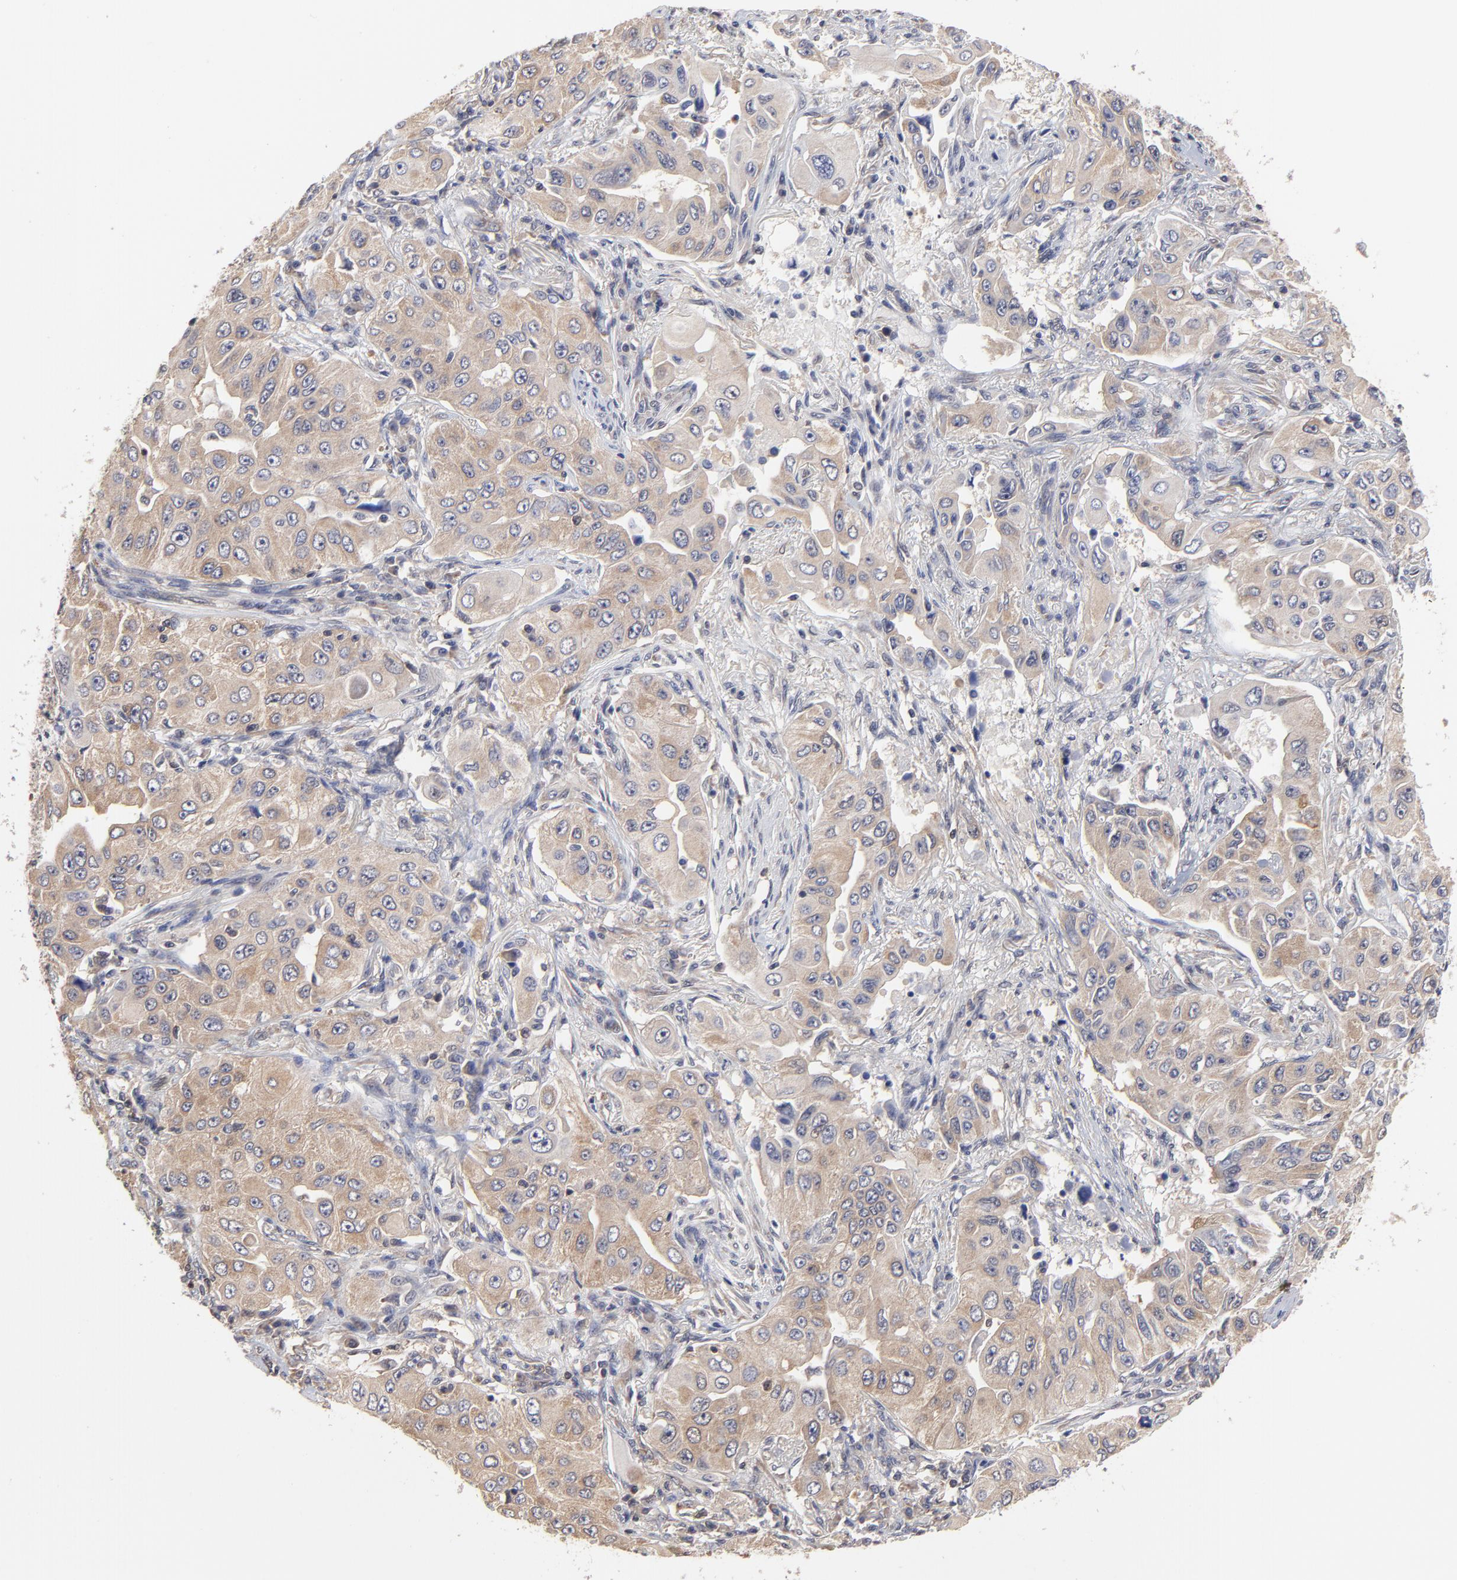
{"staining": {"intensity": "weak", "quantity": ">75%", "location": "cytoplasmic/membranous"}, "tissue": "lung cancer", "cell_type": "Tumor cells", "image_type": "cancer", "snomed": [{"axis": "morphology", "description": "Adenocarcinoma, NOS"}, {"axis": "topography", "description": "Lung"}], "caption": "DAB immunohistochemical staining of human lung adenocarcinoma exhibits weak cytoplasmic/membranous protein staining in about >75% of tumor cells. (Brightfield microscopy of DAB IHC at high magnification).", "gene": "CCT2", "patient": {"sex": "male", "age": 84}}